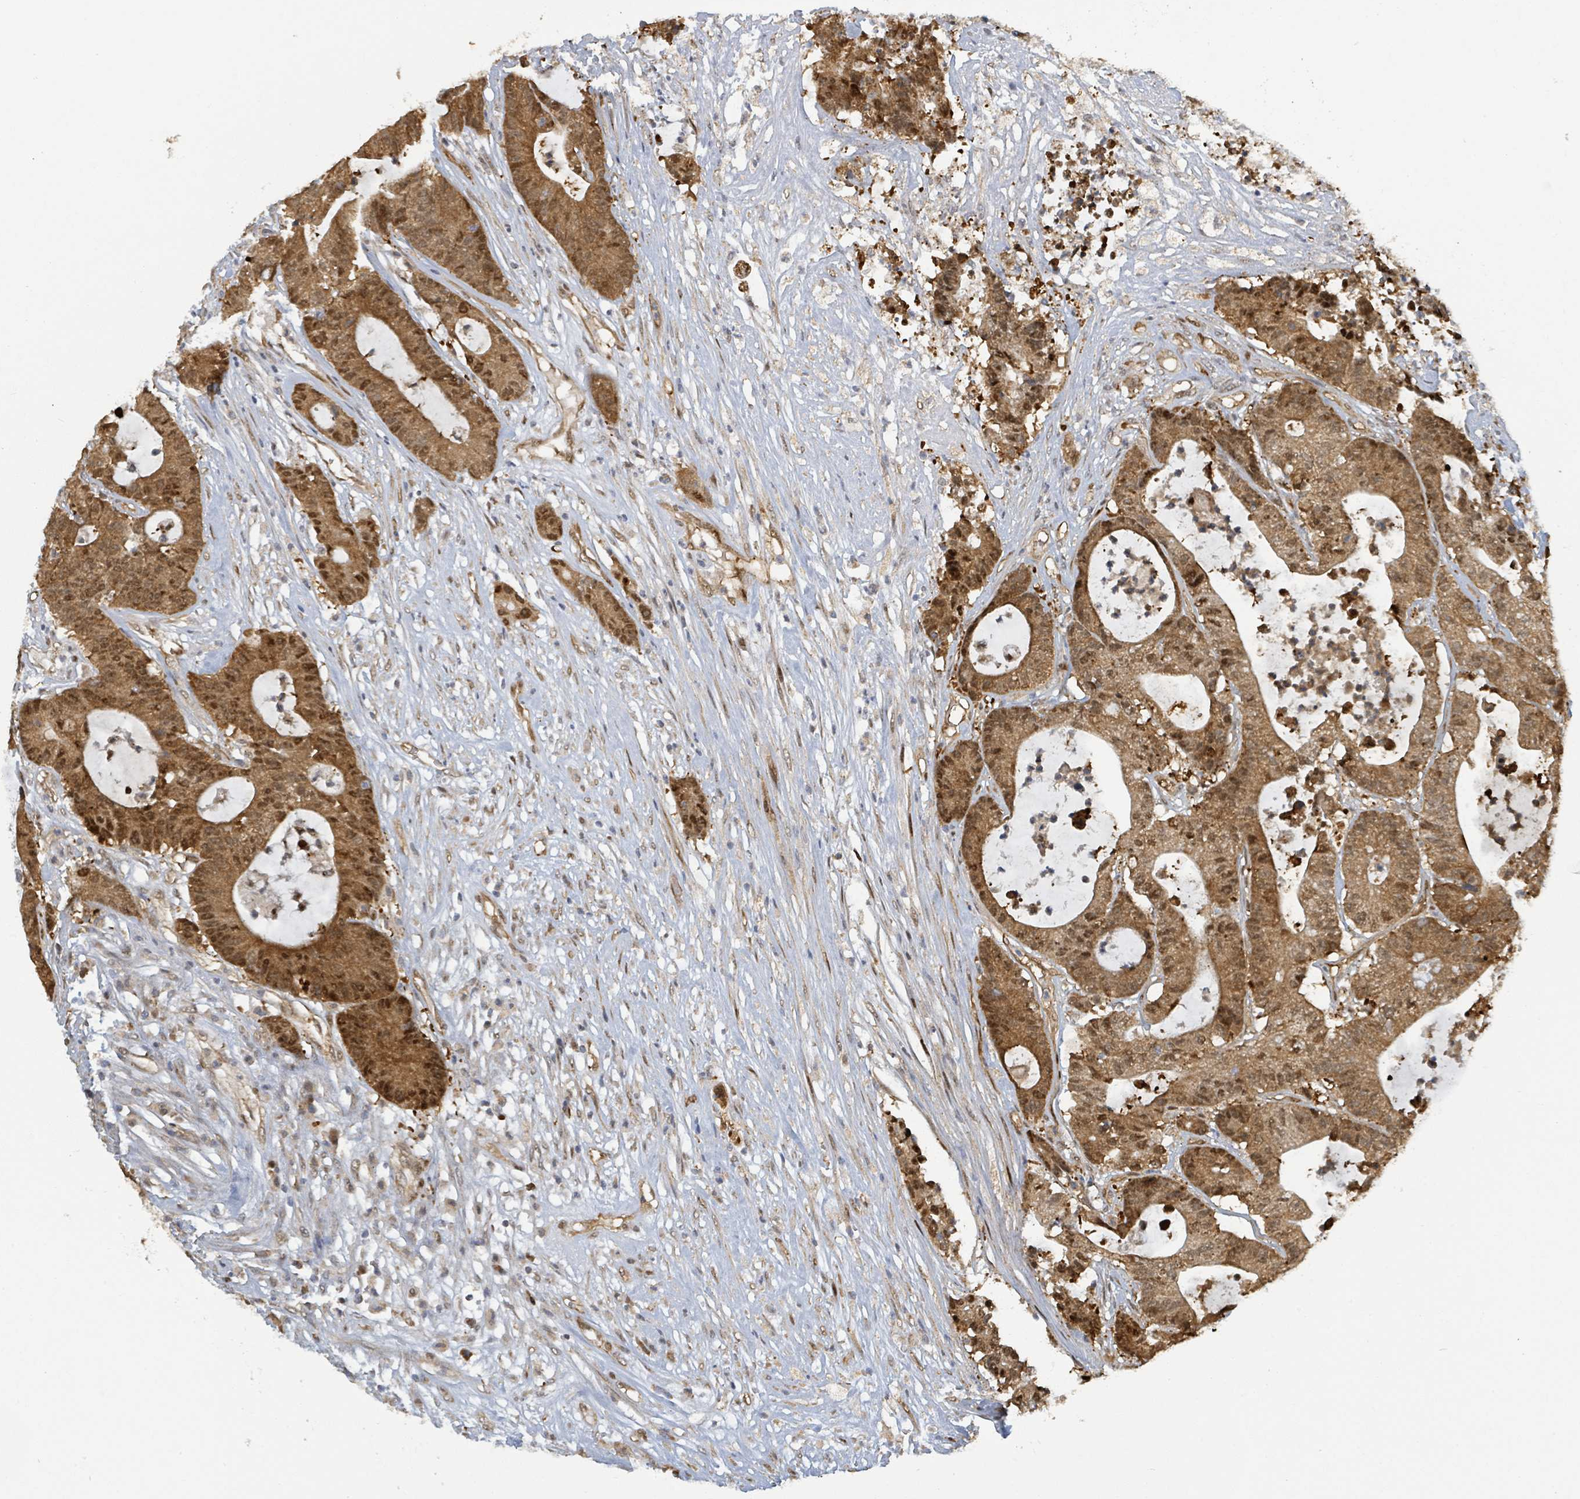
{"staining": {"intensity": "moderate", "quantity": ">75%", "location": "cytoplasmic/membranous,nuclear"}, "tissue": "colorectal cancer", "cell_type": "Tumor cells", "image_type": "cancer", "snomed": [{"axis": "morphology", "description": "Adenocarcinoma, NOS"}, {"axis": "topography", "description": "Colon"}], "caption": "Adenocarcinoma (colorectal) stained for a protein reveals moderate cytoplasmic/membranous and nuclear positivity in tumor cells.", "gene": "PSMB7", "patient": {"sex": "female", "age": 84}}